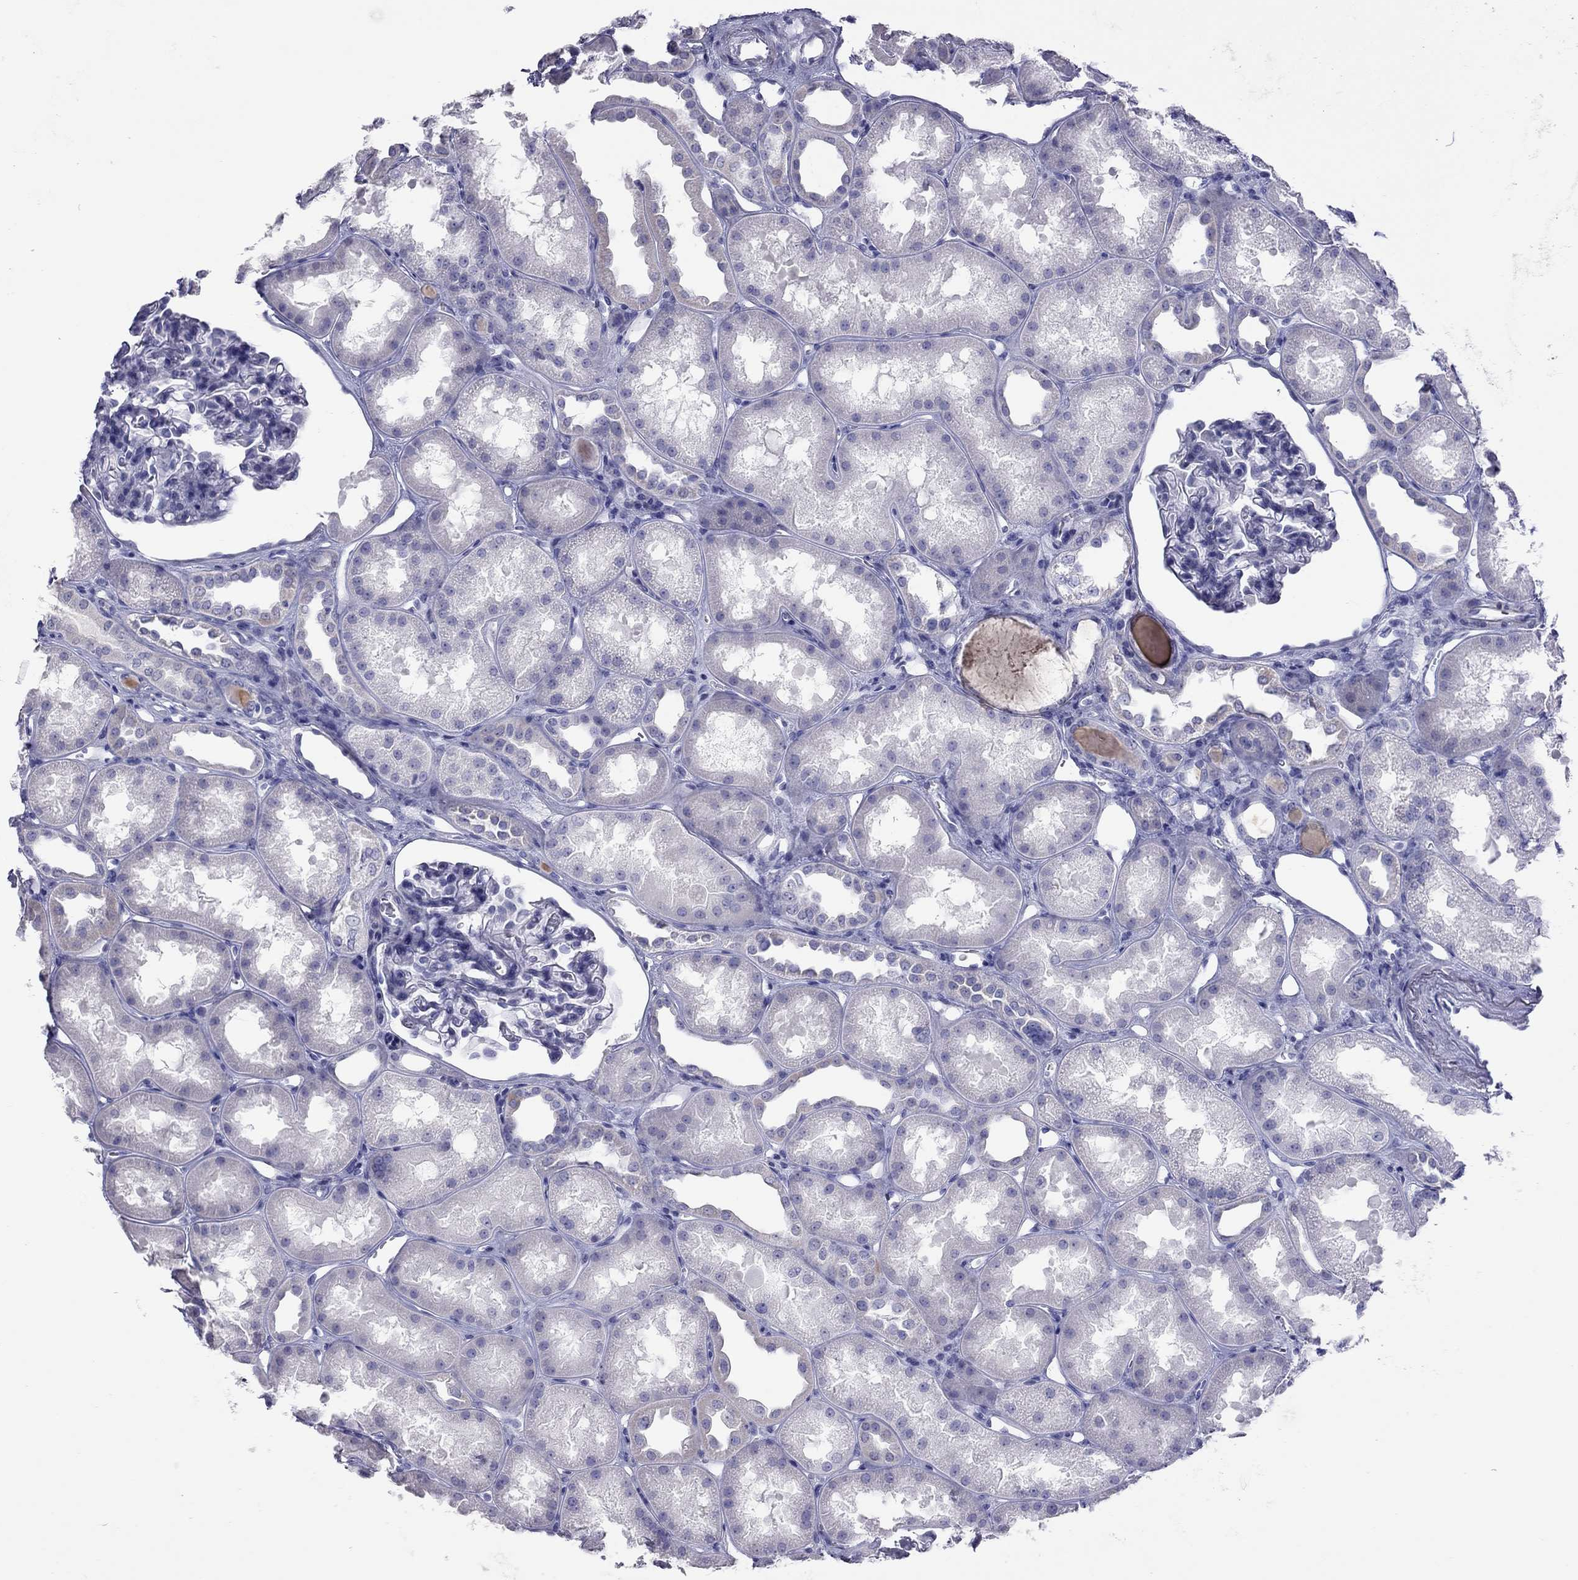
{"staining": {"intensity": "negative", "quantity": "none", "location": "none"}, "tissue": "kidney", "cell_type": "Cells in glomeruli", "image_type": "normal", "snomed": [{"axis": "morphology", "description": "Normal tissue, NOS"}, {"axis": "topography", "description": "Kidney"}], "caption": "Cells in glomeruli show no significant protein expression in unremarkable kidney. (DAB immunohistochemistry (IHC) with hematoxylin counter stain).", "gene": "STAG3", "patient": {"sex": "male", "age": 61}}